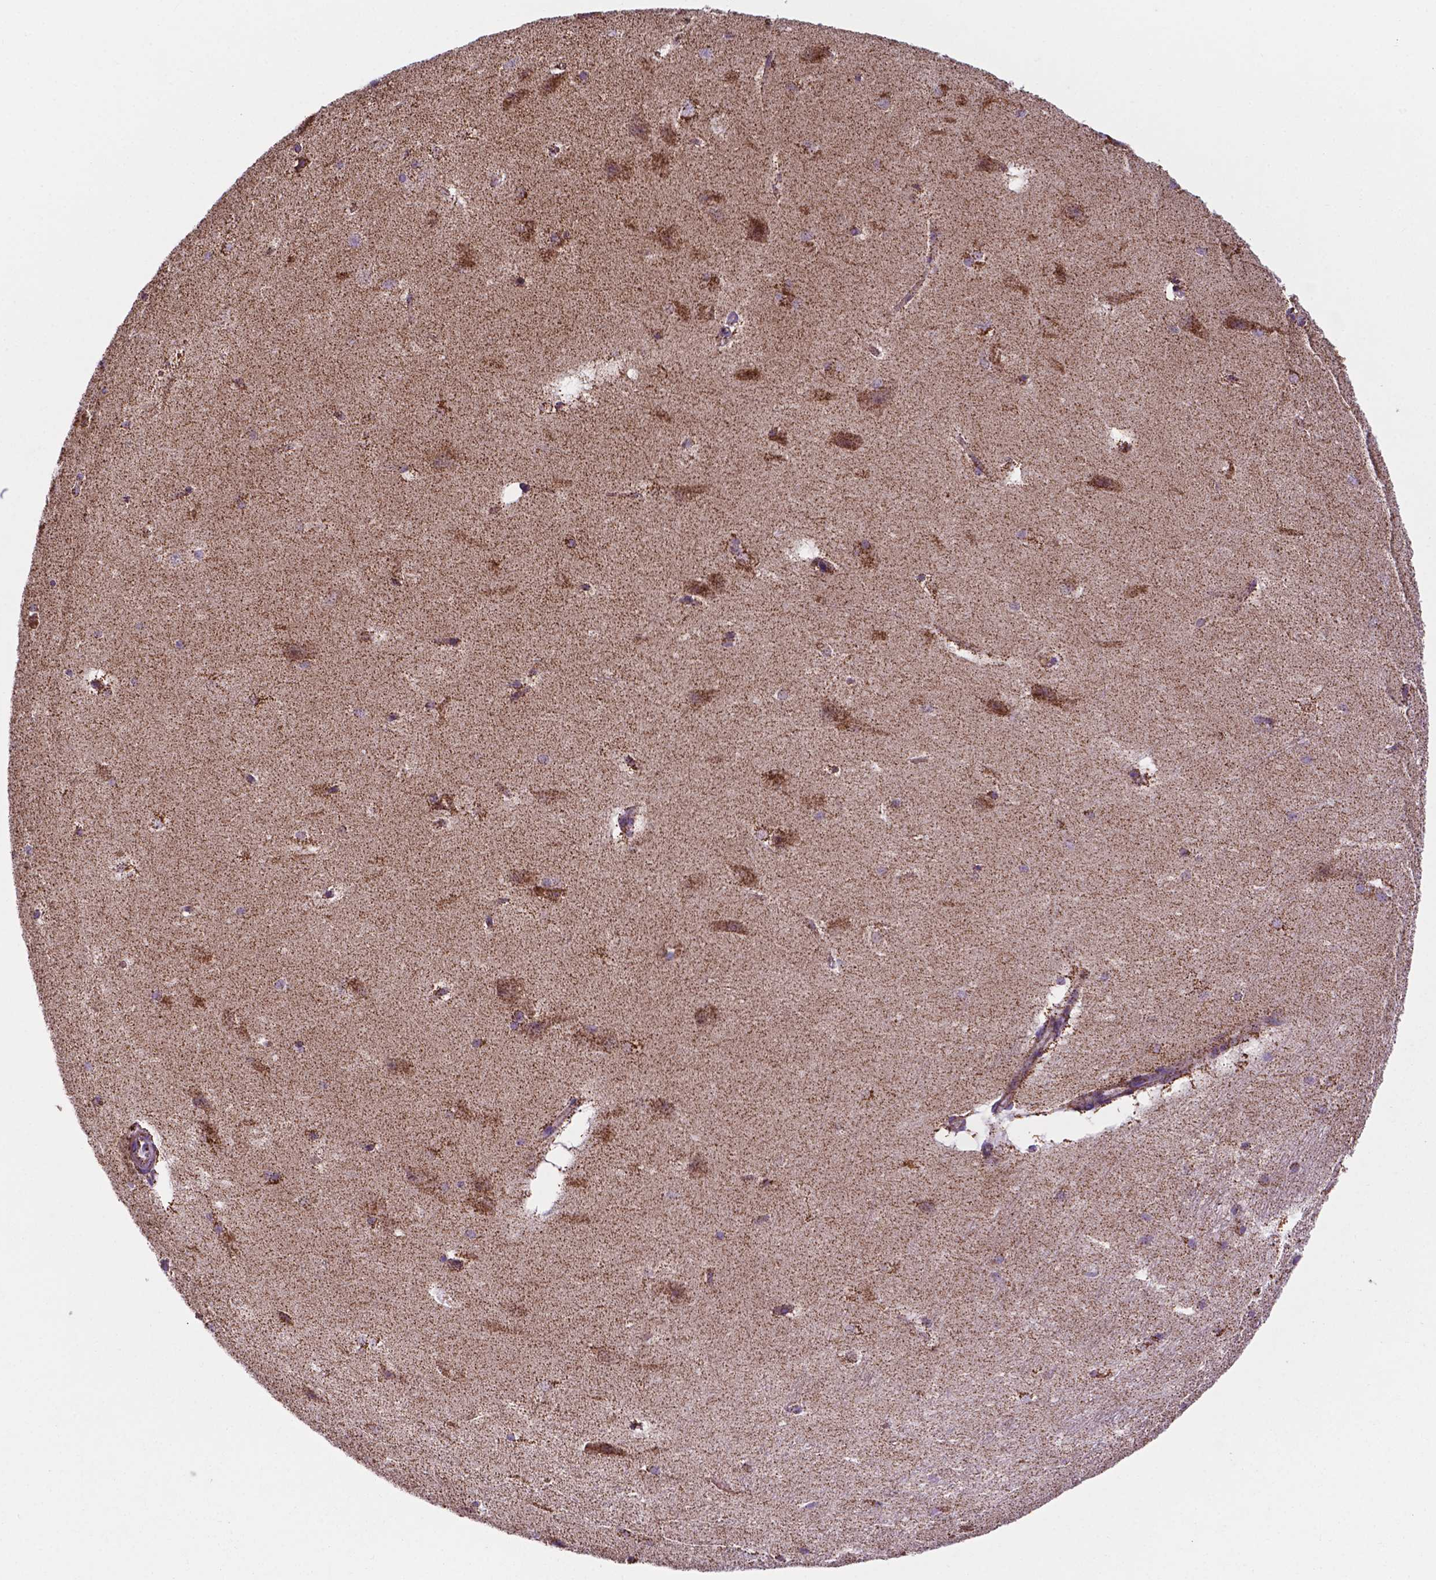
{"staining": {"intensity": "moderate", "quantity": ">75%", "location": "cytoplasmic/membranous"}, "tissue": "hippocampus", "cell_type": "Glial cells", "image_type": "normal", "snomed": [{"axis": "morphology", "description": "Normal tissue, NOS"}, {"axis": "topography", "description": "Cerebral cortex"}, {"axis": "topography", "description": "Hippocampus"}], "caption": "Hippocampus was stained to show a protein in brown. There is medium levels of moderate cytoplasmic/membranous staining in approximately >75% of glial cells. (DAB IHC, brown staining for protein, blue staining for nuclei).", "gene": "HSPD1", "patient": {"sex": "female", "age": 19}}